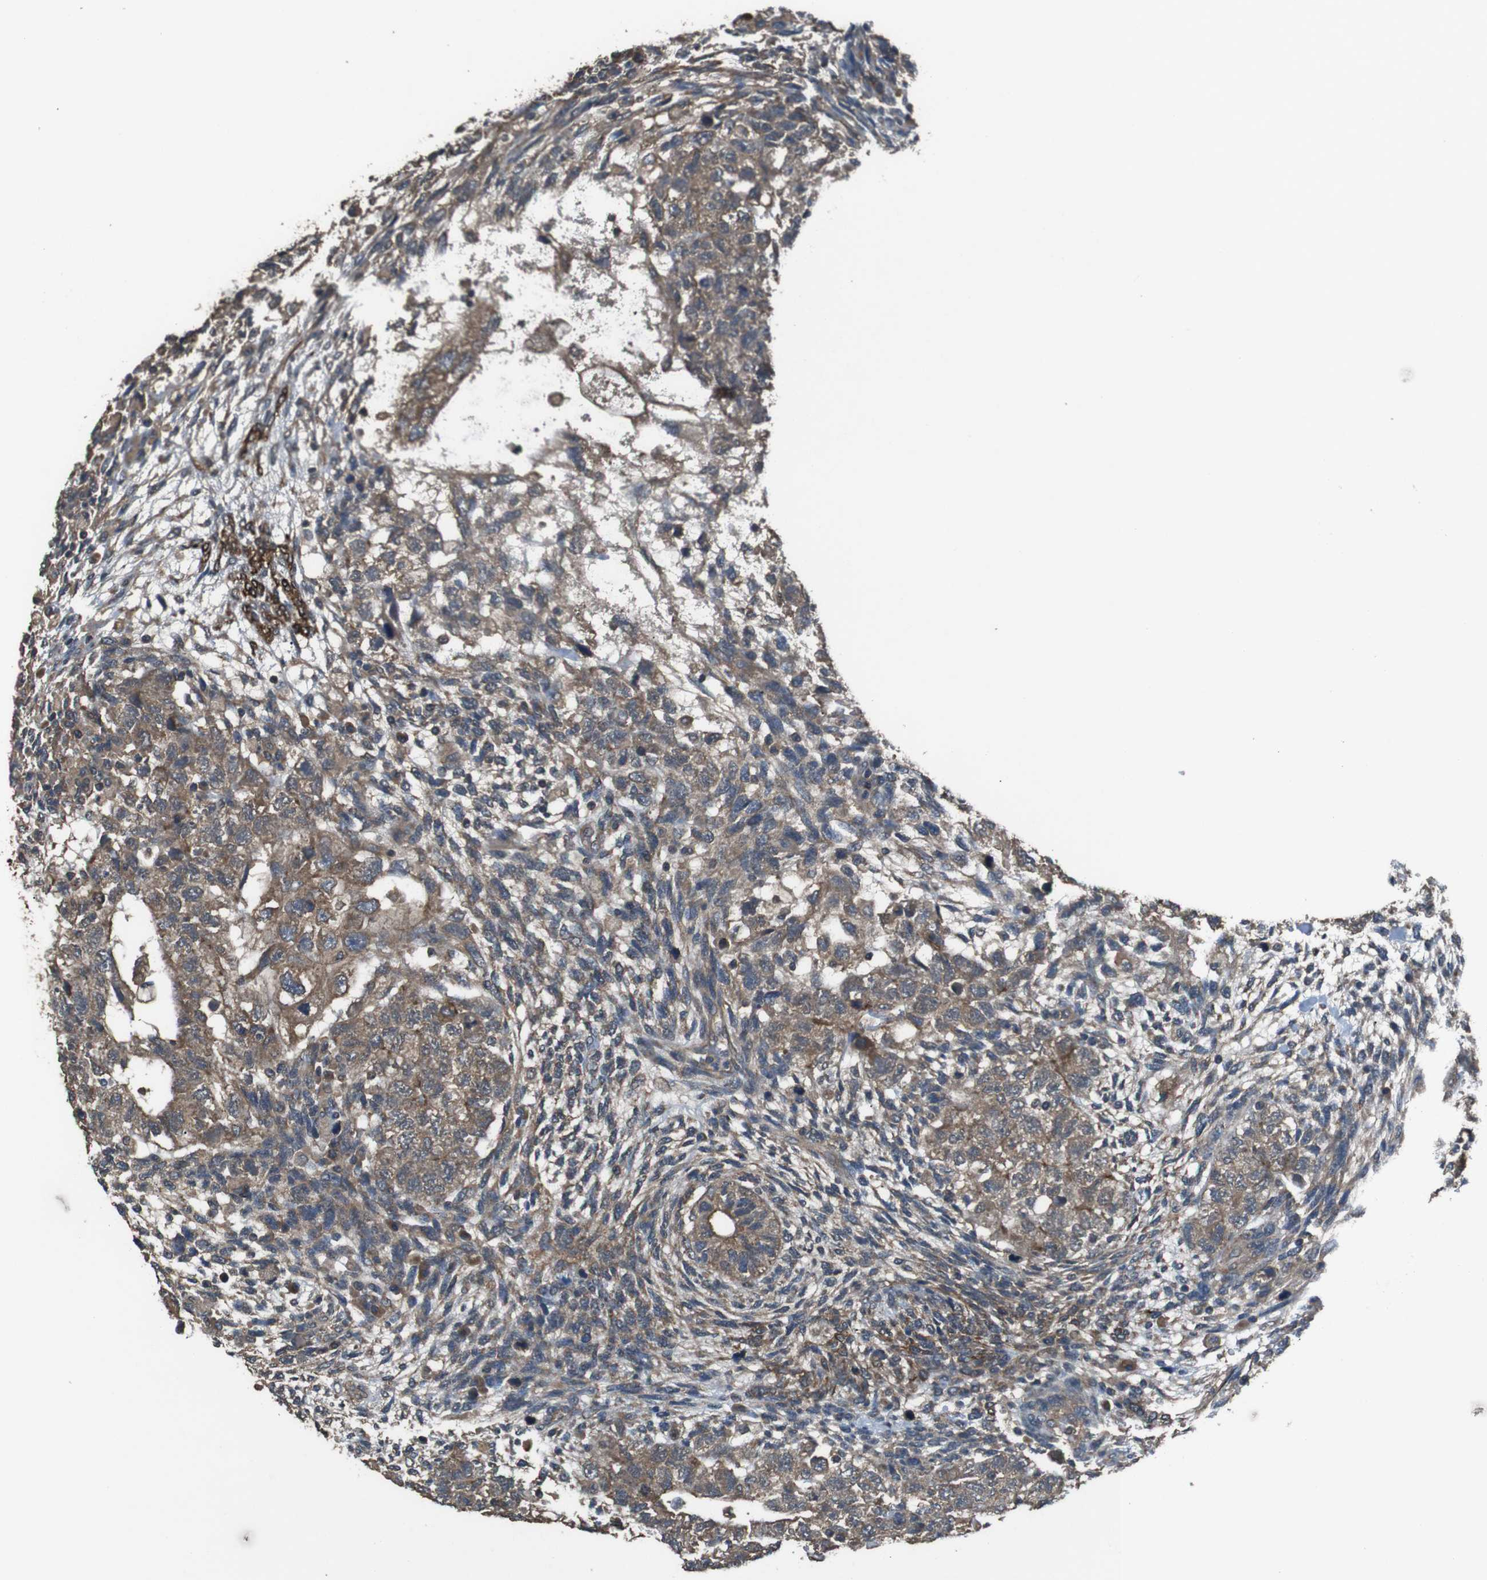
{"staining": {"intensity": "moderate", "quantity": ">75%", "location": "cytoplasmic/membranous"}, "tissue": "testis cancer", "cell_type": "Tumor cells", "image_type": "cancer", "snomed": [{"axis": "morphology", "description": "Normal tissue, NOS"}, {"axis": "morphology", "description": "Carcinoma, Embryonal, NOS"}, {"axis": "topography", "description": "Testis"}], "caption": "Protein staining reveals moderate cytoplasmic/membranous expression in approximately >75% of tumor cells in testis embryonal carcinoma. (Brightfield microscopy of DAB IHC at high magnification).", "gene": "FUT2", "patient": {"sex": "male", "age": 36}}